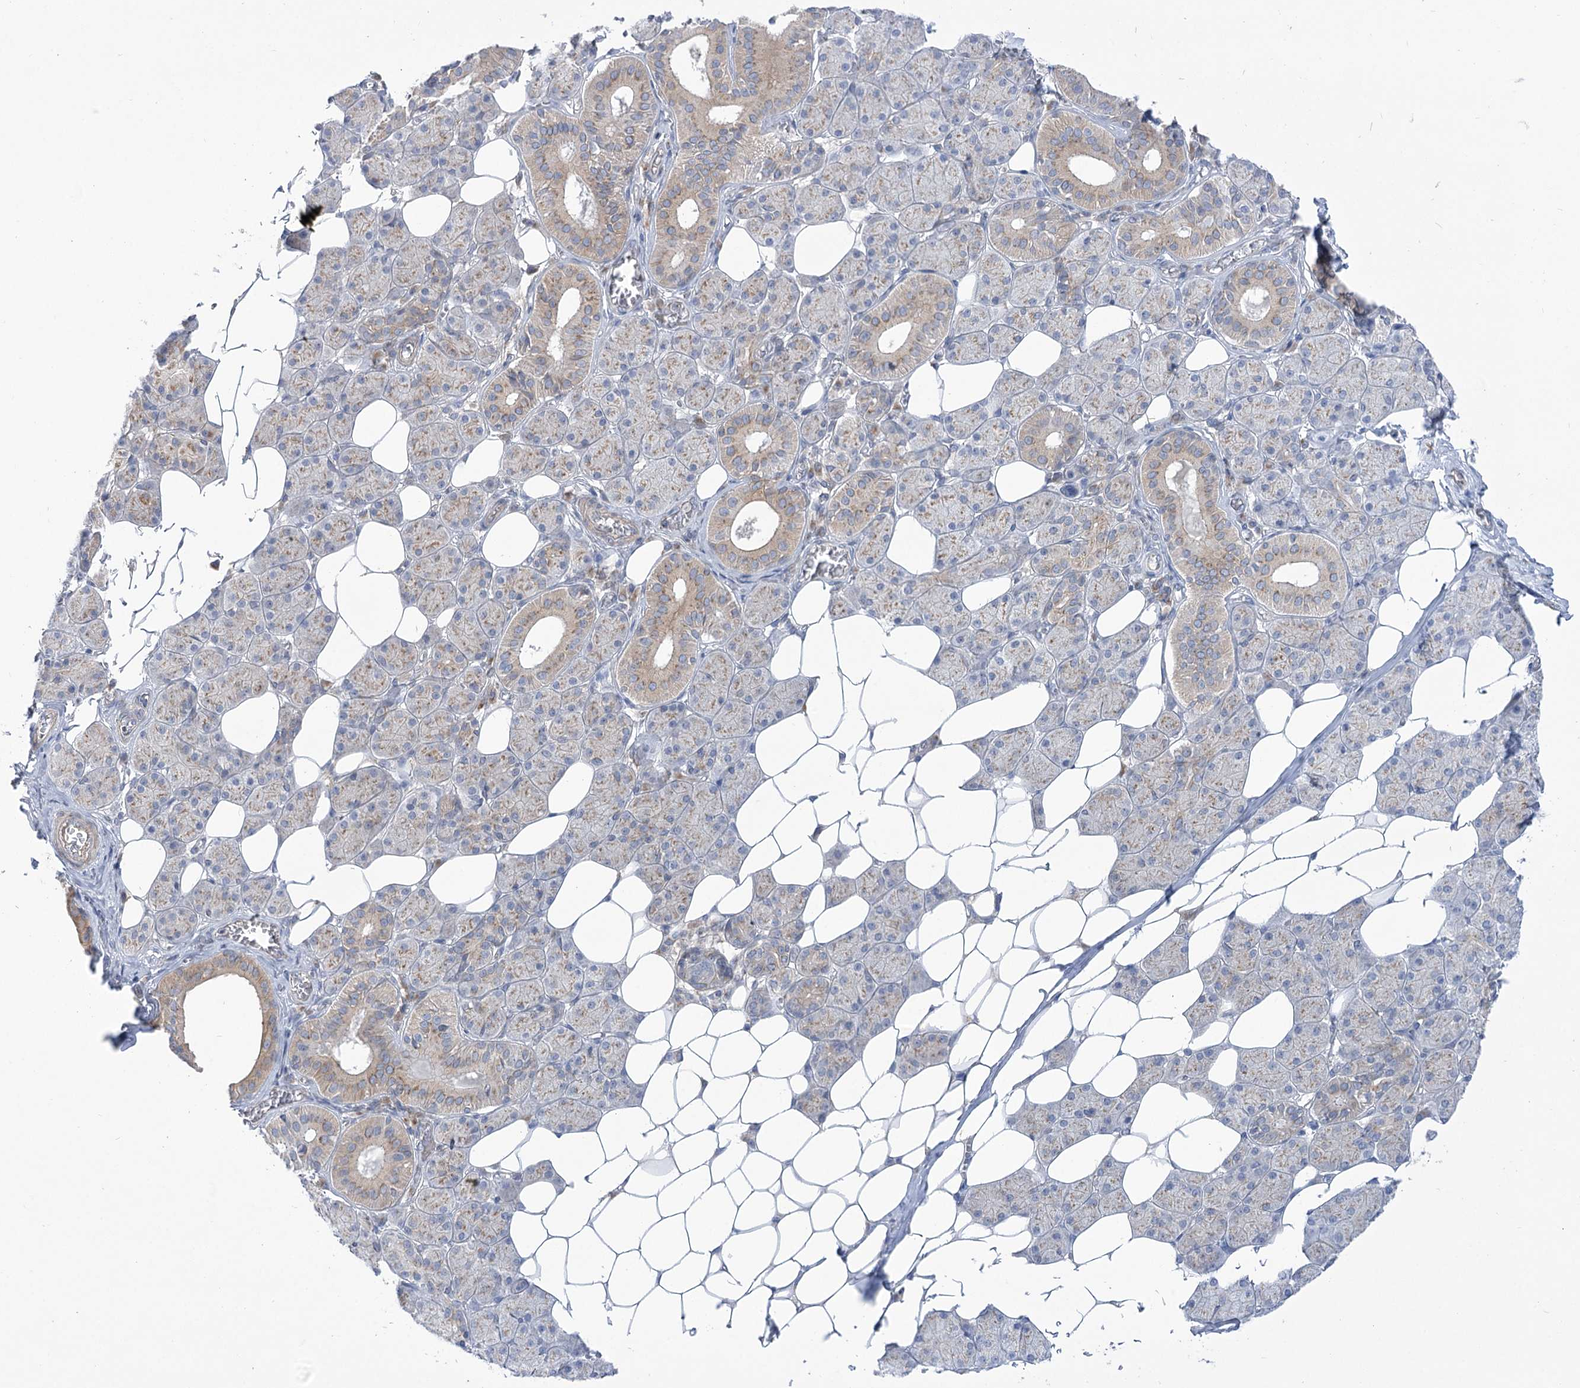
{"staining": {"intensity": "moderate", "quantity": "25%-75%", "location": "cytoplasmic/membranous"}, "tissue": "salivary gland", "cell_type": "Glandular cells", "image_type": "normal", "snomed": [{"axis": "morphology", "description": "Normal tissue, NOS"}, {"axis": "topography", "description": "Salivary gland"}], "caption": "The photomicrograph demonstrates a brown stain indicating the presence of a protein in the cytoplasmic/membranous of glandular cells in salivary gland. (DAB (3,3'-diaminobenzidine) IHC with brightfield microscopy, high magnification).", "gene": "GBF1", "patient": {"sex": "female", "age": 33}}